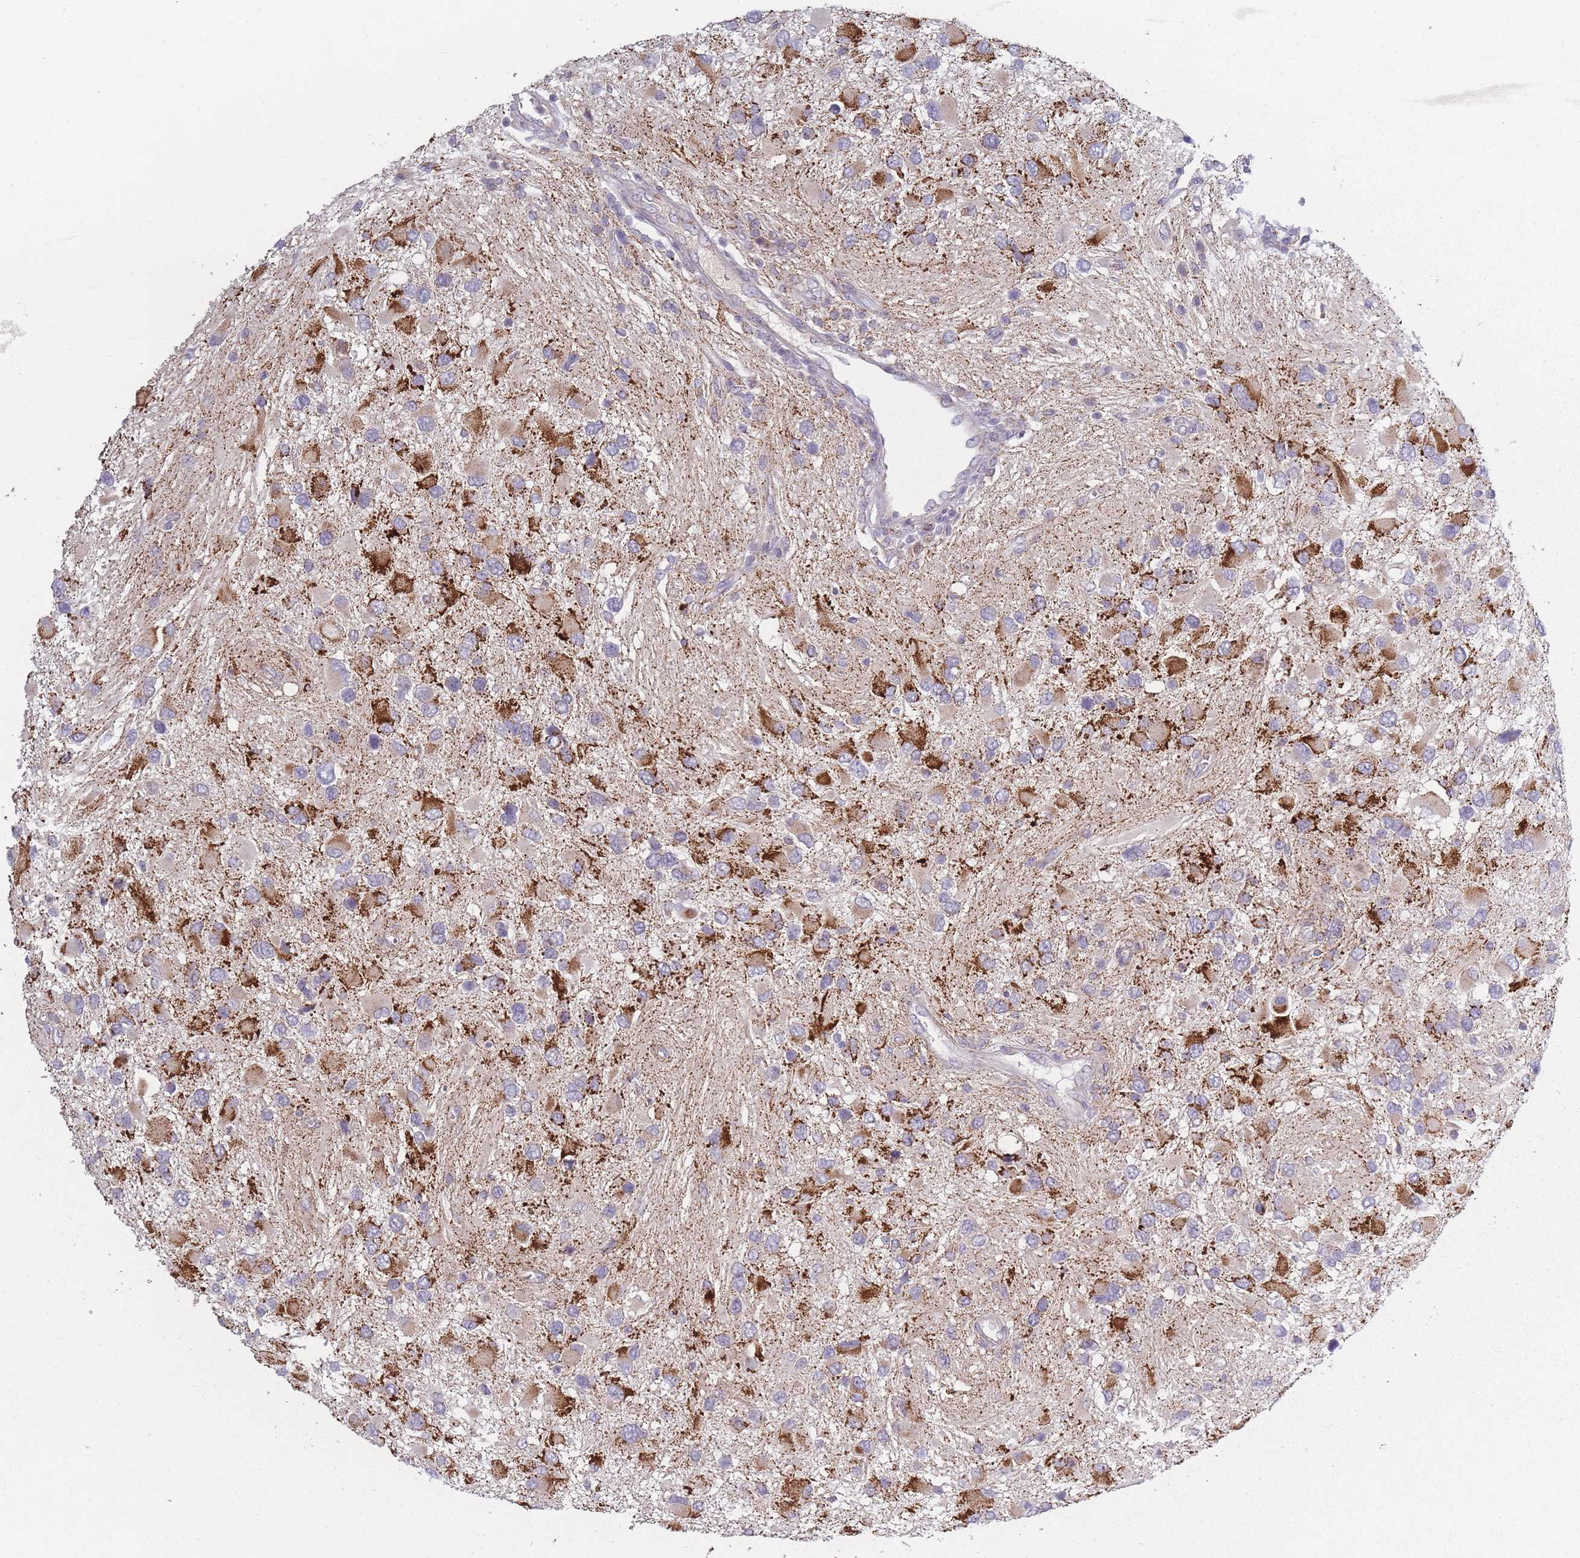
{"staining": {"intensity": "strong", "quantity": "25%-75%", "location": "cytoplasmic/membranous"}, "tissue": "glioma", "cell_type": "Tumor cells", "image_type": "cancer", "snomed": [{"axis": "morphology", "description": "Glioma, malignant, High grade"}, {"axis": "topography", "description": "Brain"}], "caption": "Tumor cells demonstrate high levels of strong cytoplasmic/membranous expression in approximately 25%-75% of cells in high-grade glioma (malignant). Using DAB (3,3'-diaminobenzidine) (brown) and hematoxylin (blue) stains, captured at high magnification using brightfield microscopy.", "gene": "PEX11B", "patient": {"sex": "male", "age": 53}}